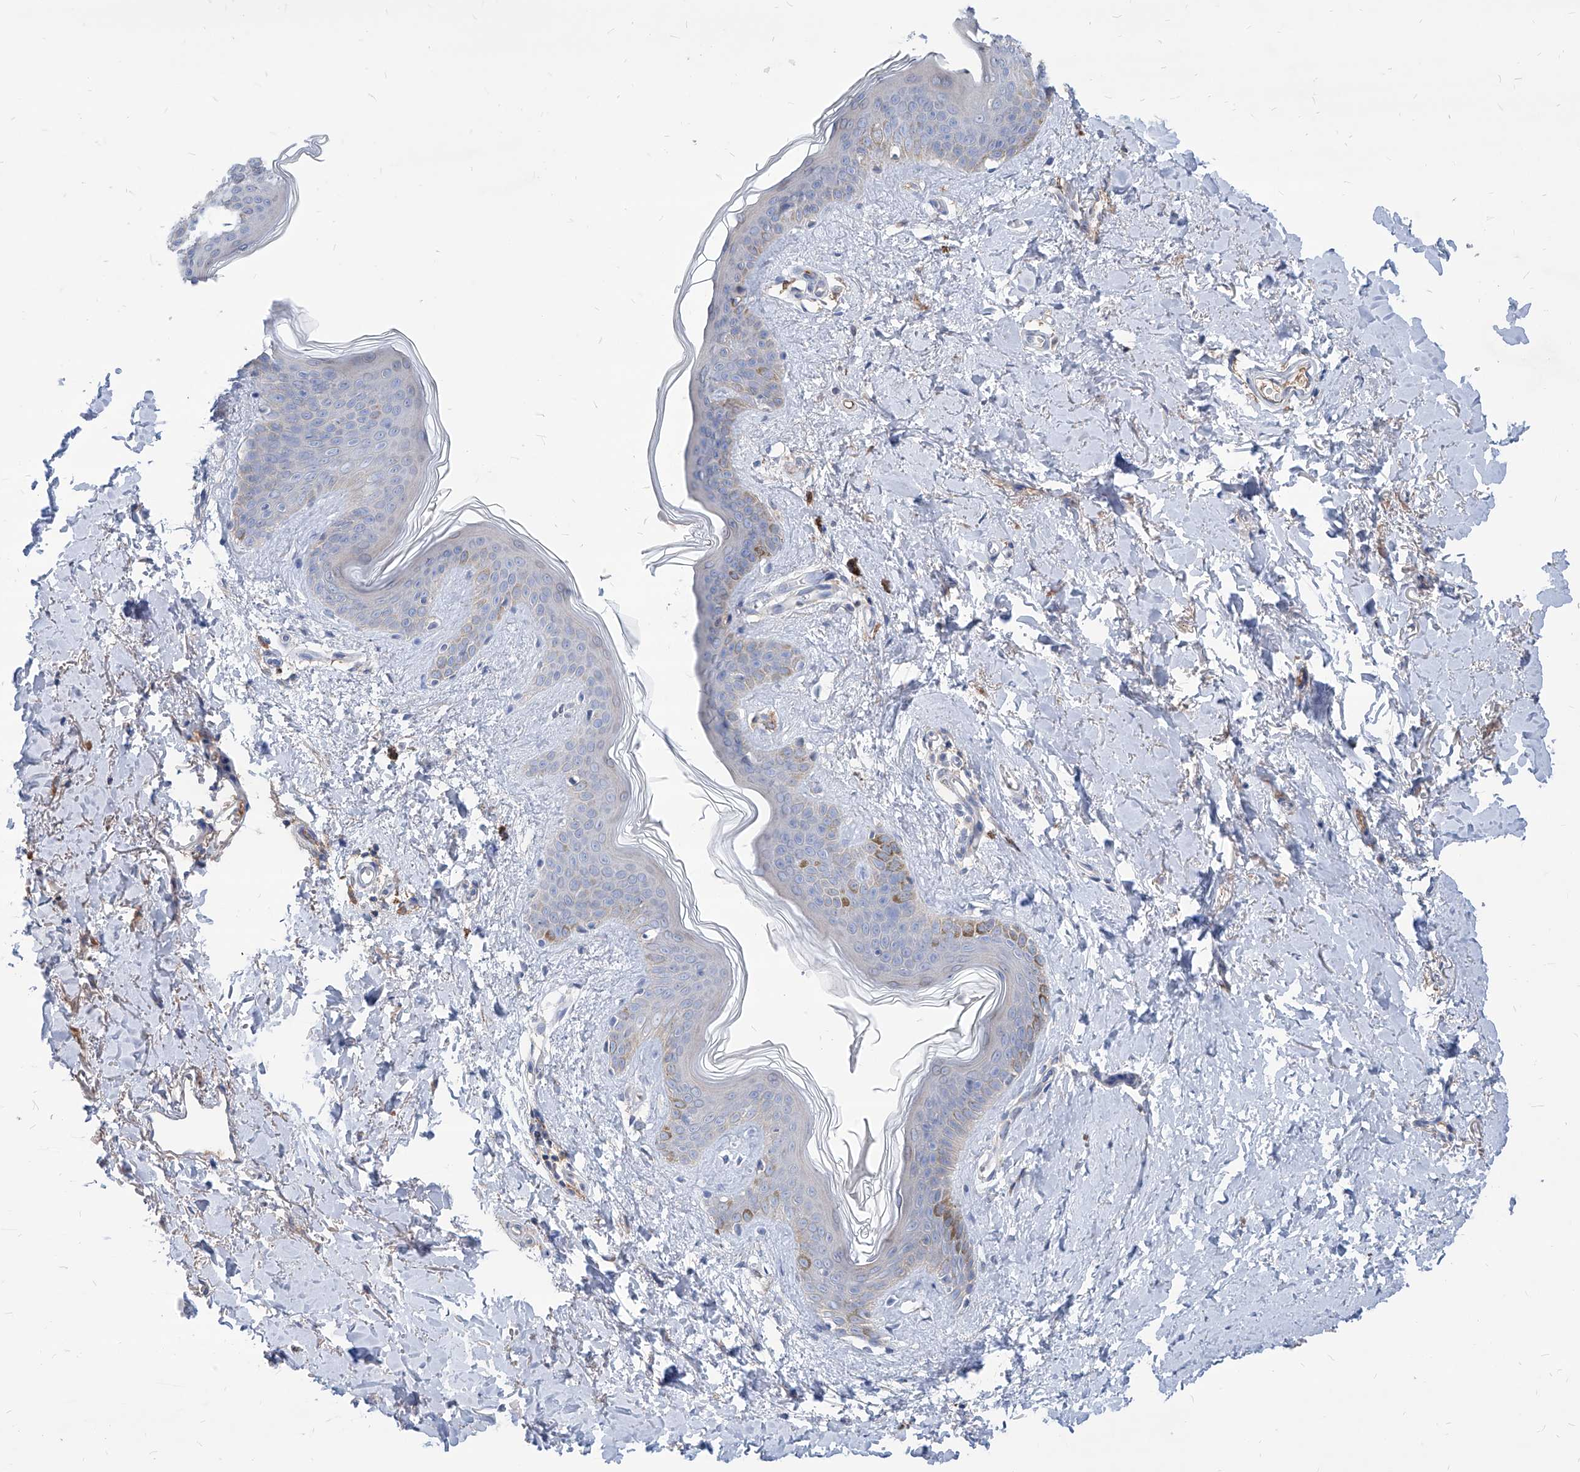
{"staining": {"intensity": "negative", "quantity": "none", "location": "none"}, "tissue": "skin", "cell_type": "Fibroblasts", "image_type": "normal", "snomed": [{"axis": "morphology", "description": "Normal tissue, NOS"}, {"axis": "topography", "description": "Skin"}], "caption": "The photomicrograph reveals no staining of fibroblasts in unremarkable skin. (DAB (3,3'-diaminobenzidine) IHC with hematoxylin counter stain).", "gene": "AKAP10", "patient": {"sex": "female", "age": 46}}